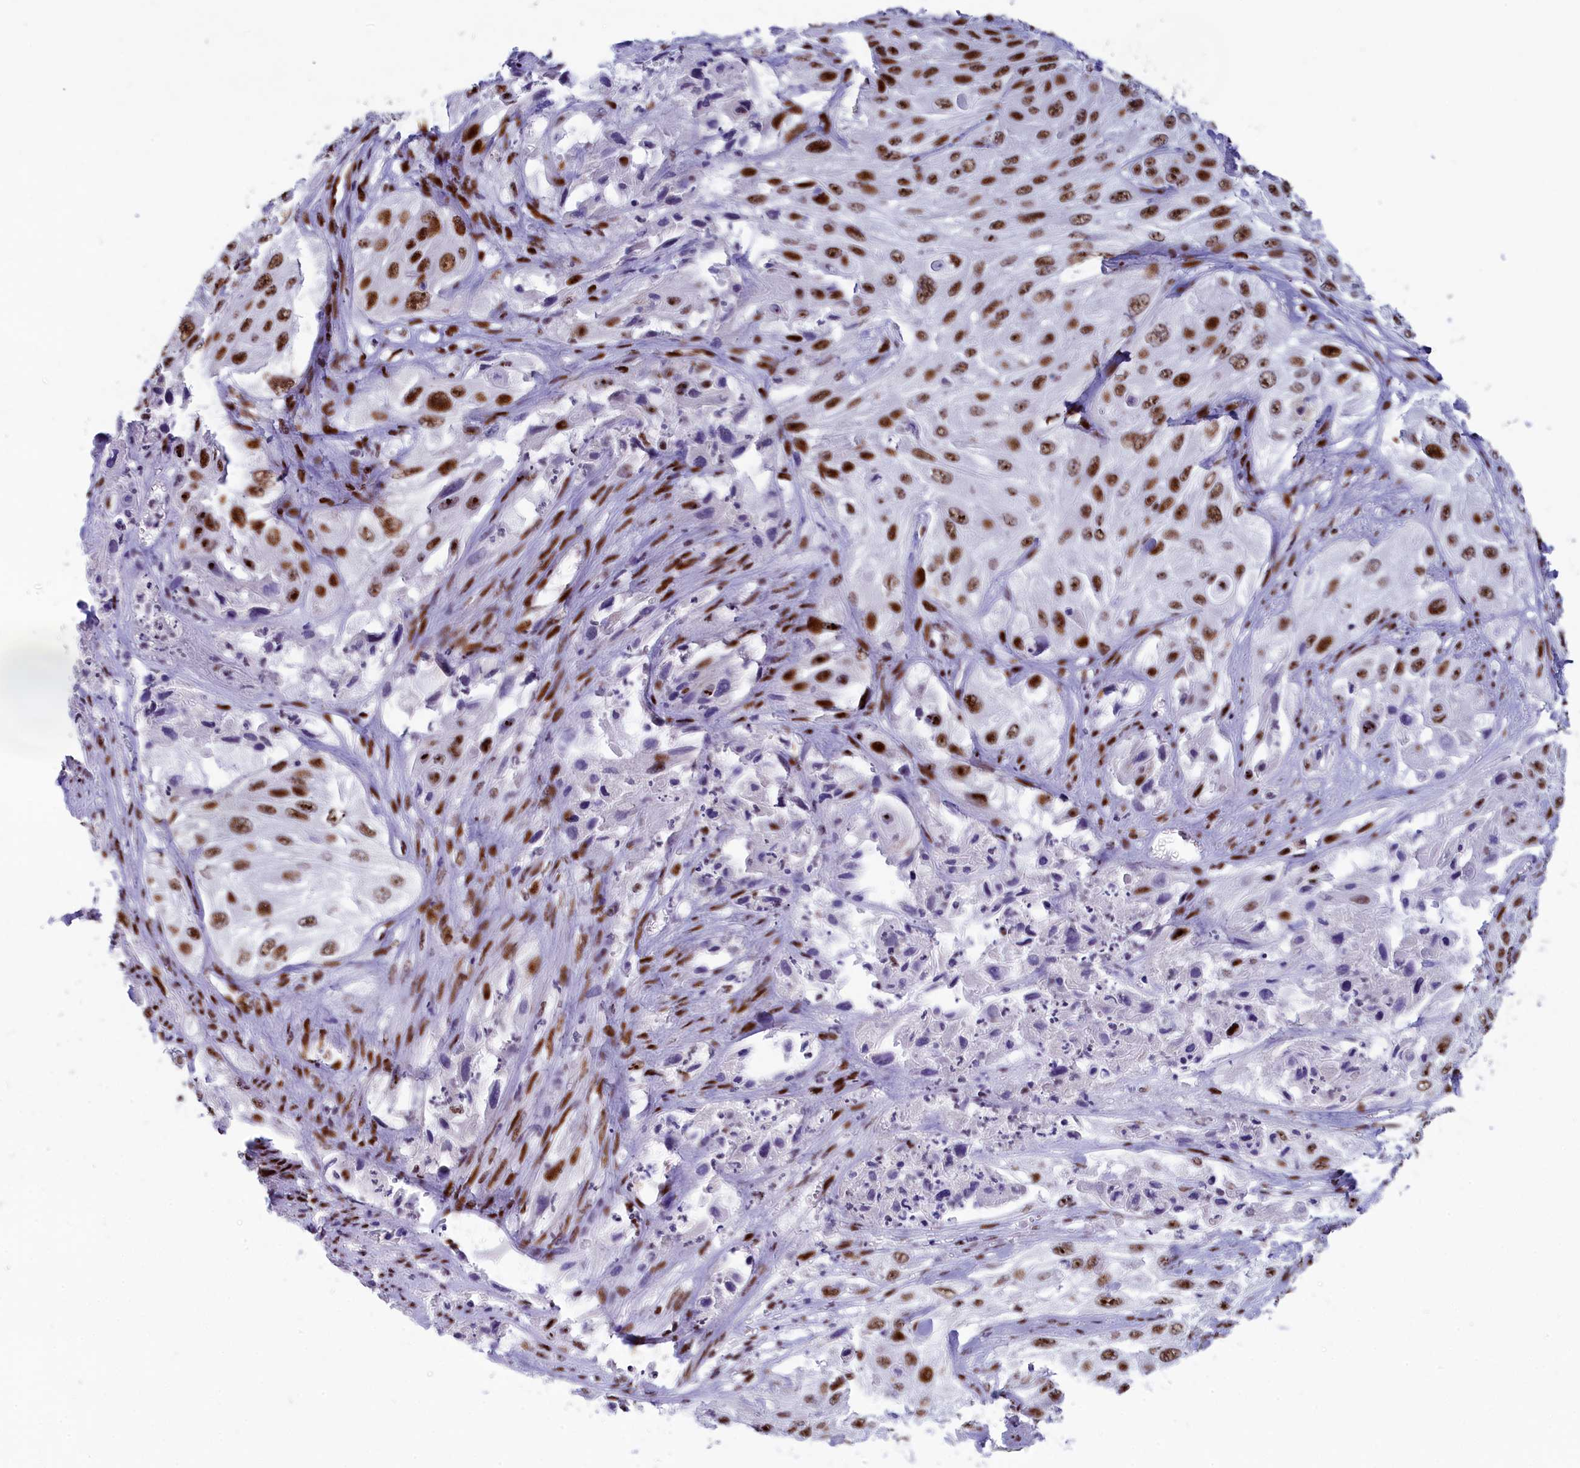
{"staining": {"intensity": "moderate", "quantity": ">75%", "location": "nuclear"}, "tissue": "cervical cancer", "cell_type": "Tumor cells", "image_type": "cancer", "snomed": [{"axis": "morphology", "description": "Squamous cell carcinoma, NOS"}, {"axis": "topography", "description": "Cervix"}], "caption": "Immunohistochemistry (IHC) histopathology image of neoplastic tissue: human cervical cancer stained using immunohistochemistry exhibits medium levels of moderate protein expression localized specifically in the nuclear of tumor cells, appearing as a nuclear brown color.", "gene": "NSA2", "patient": {"sex": "female", "age": 42}}